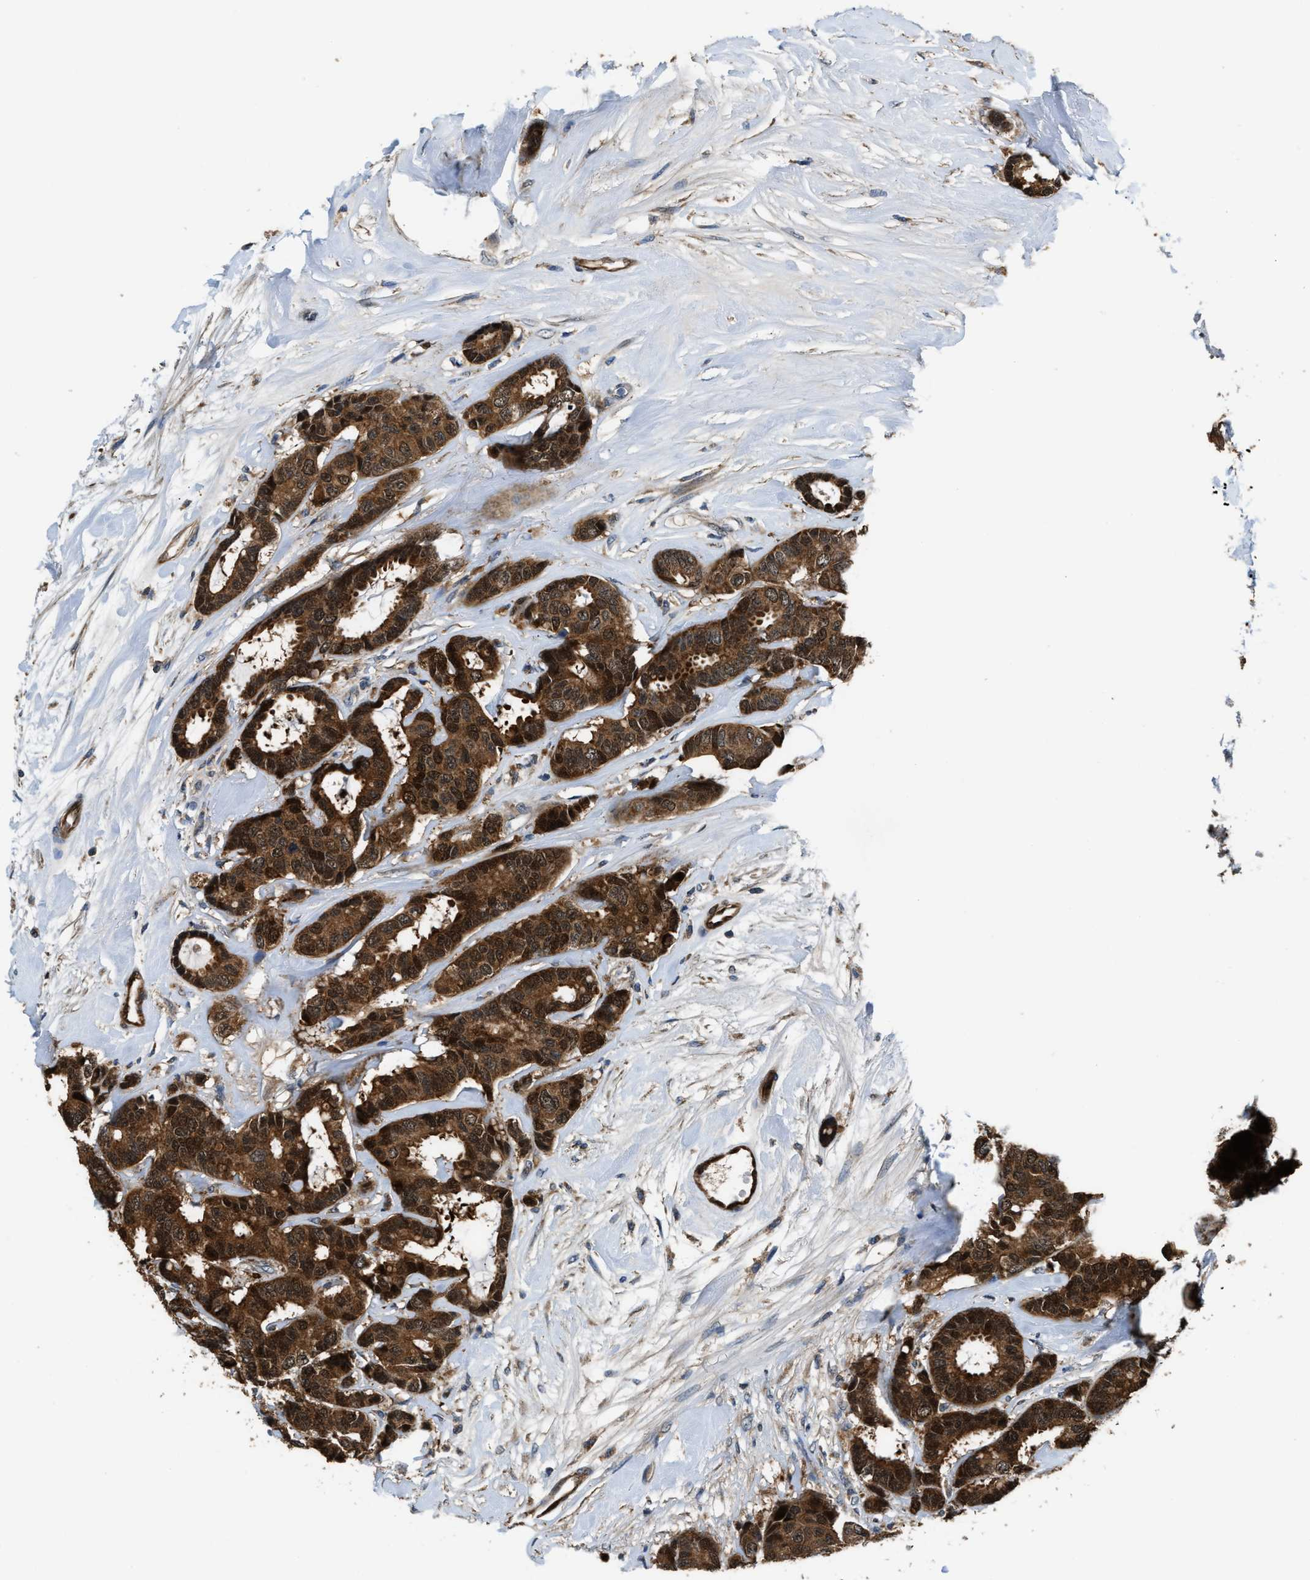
{"staining": {"intensity": "strong", "quantity": ">75%", "location": "cytoplasmic/membranous"}, "tissue": "breast cancer", "cell_type": "Tumor cells", "image_type": "cancer", "snomed": [{"axis": "morphology", "description": "Duct carcinoma"}, {"axis": "topography", "description": "Breast"}], "caption": "Intraductal carcinoma (breast) tissue displays strong cytoplasmic/membranous staining in approximately >75% of tumor cells, visualized by immunohistochemistry.", "gene": "PPA1", "patient": {"sex": "female", "age": 87}}